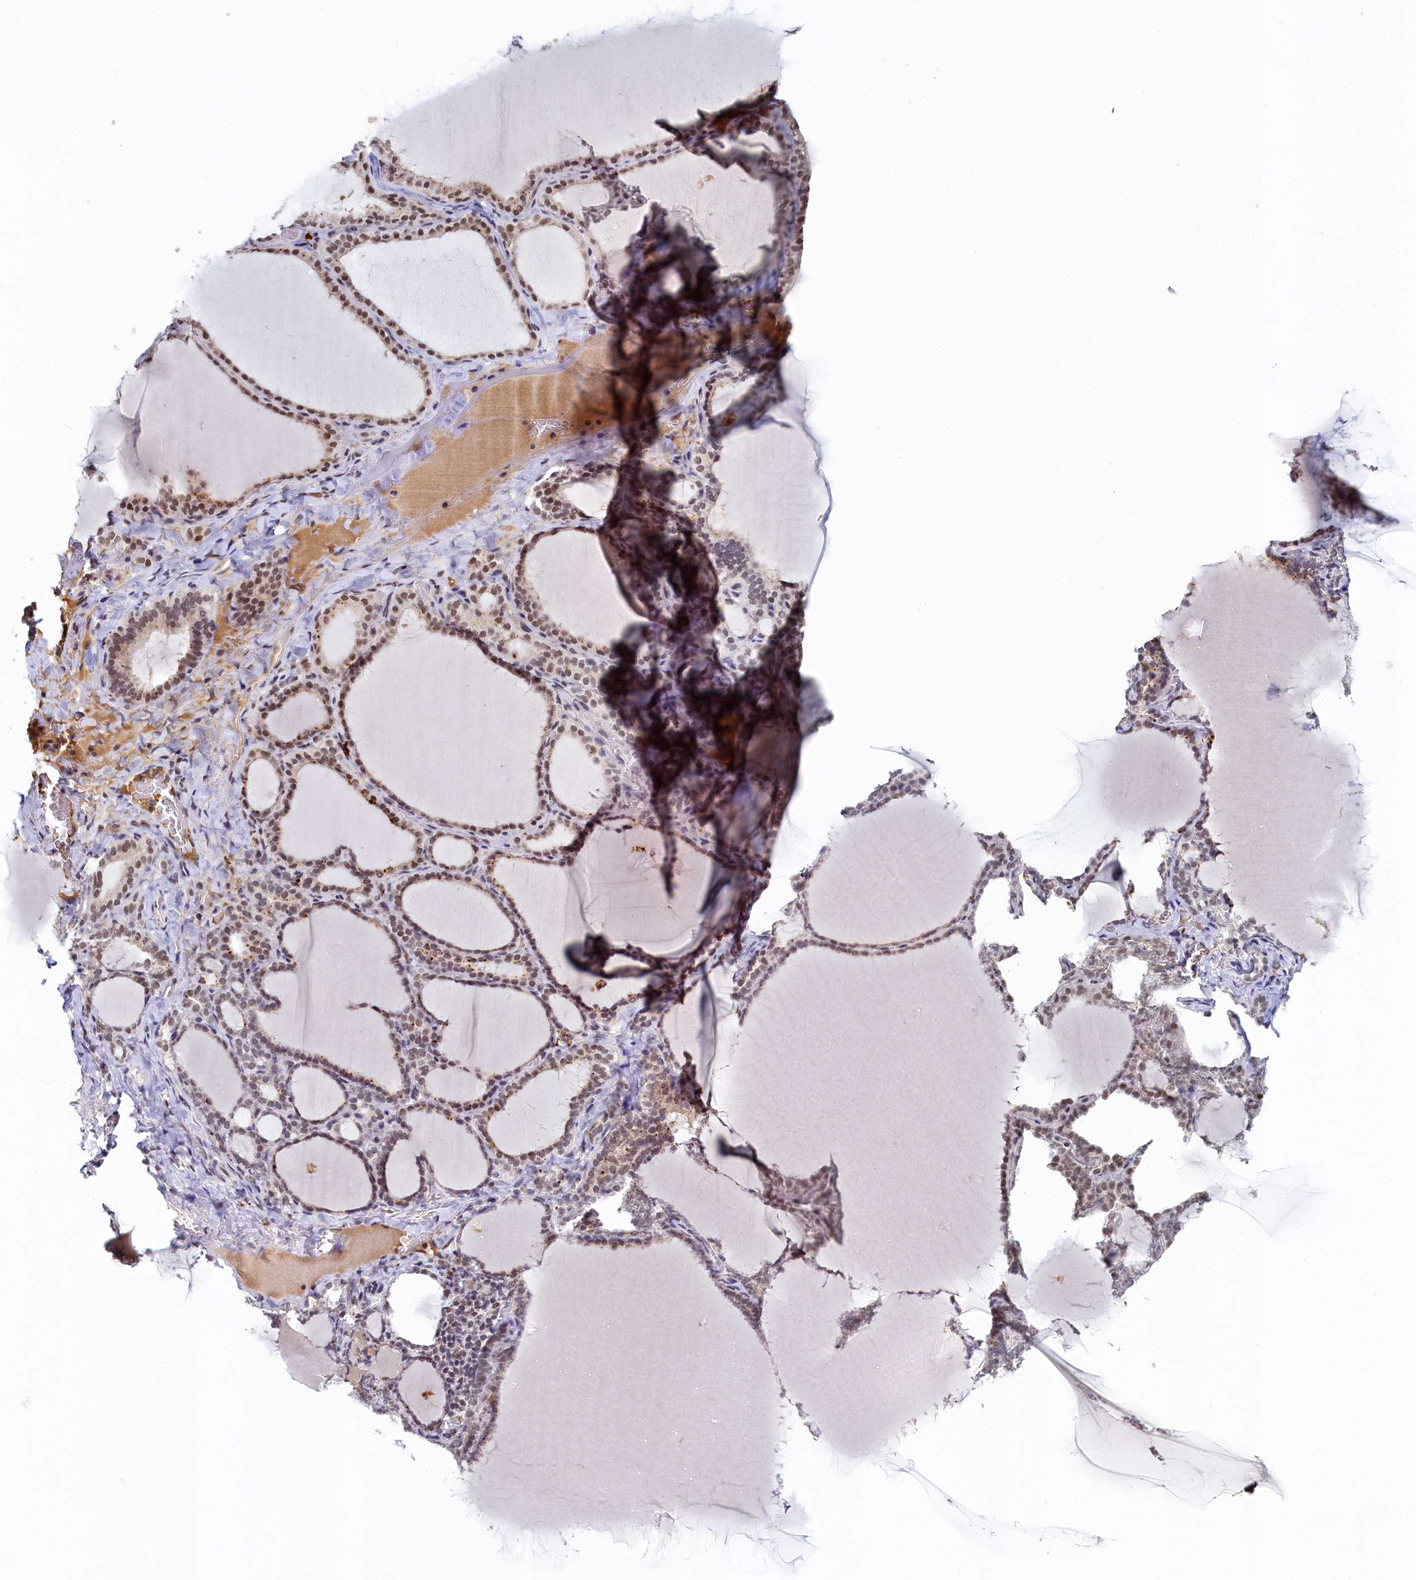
{"staining": {"intensity": "moderate", "quantity": ">75%", "location": "nuclear"}, "tissue": "thyroid gland", "cell_type": "Glandular cells", "image_type": "normal", "snomed": [{"axis": "morphology", "description": "Normal tissue, NOS"}, {"axis": "topography", "description": "Thyroid gland"}], "caption": "IHC of unremarkable thyroid gland reveals medium levels of moderate nuclear staining in approximately >75% of glandular cells.", "gene": "INTS14", "patient": {"sex": "female", "age": 39}}